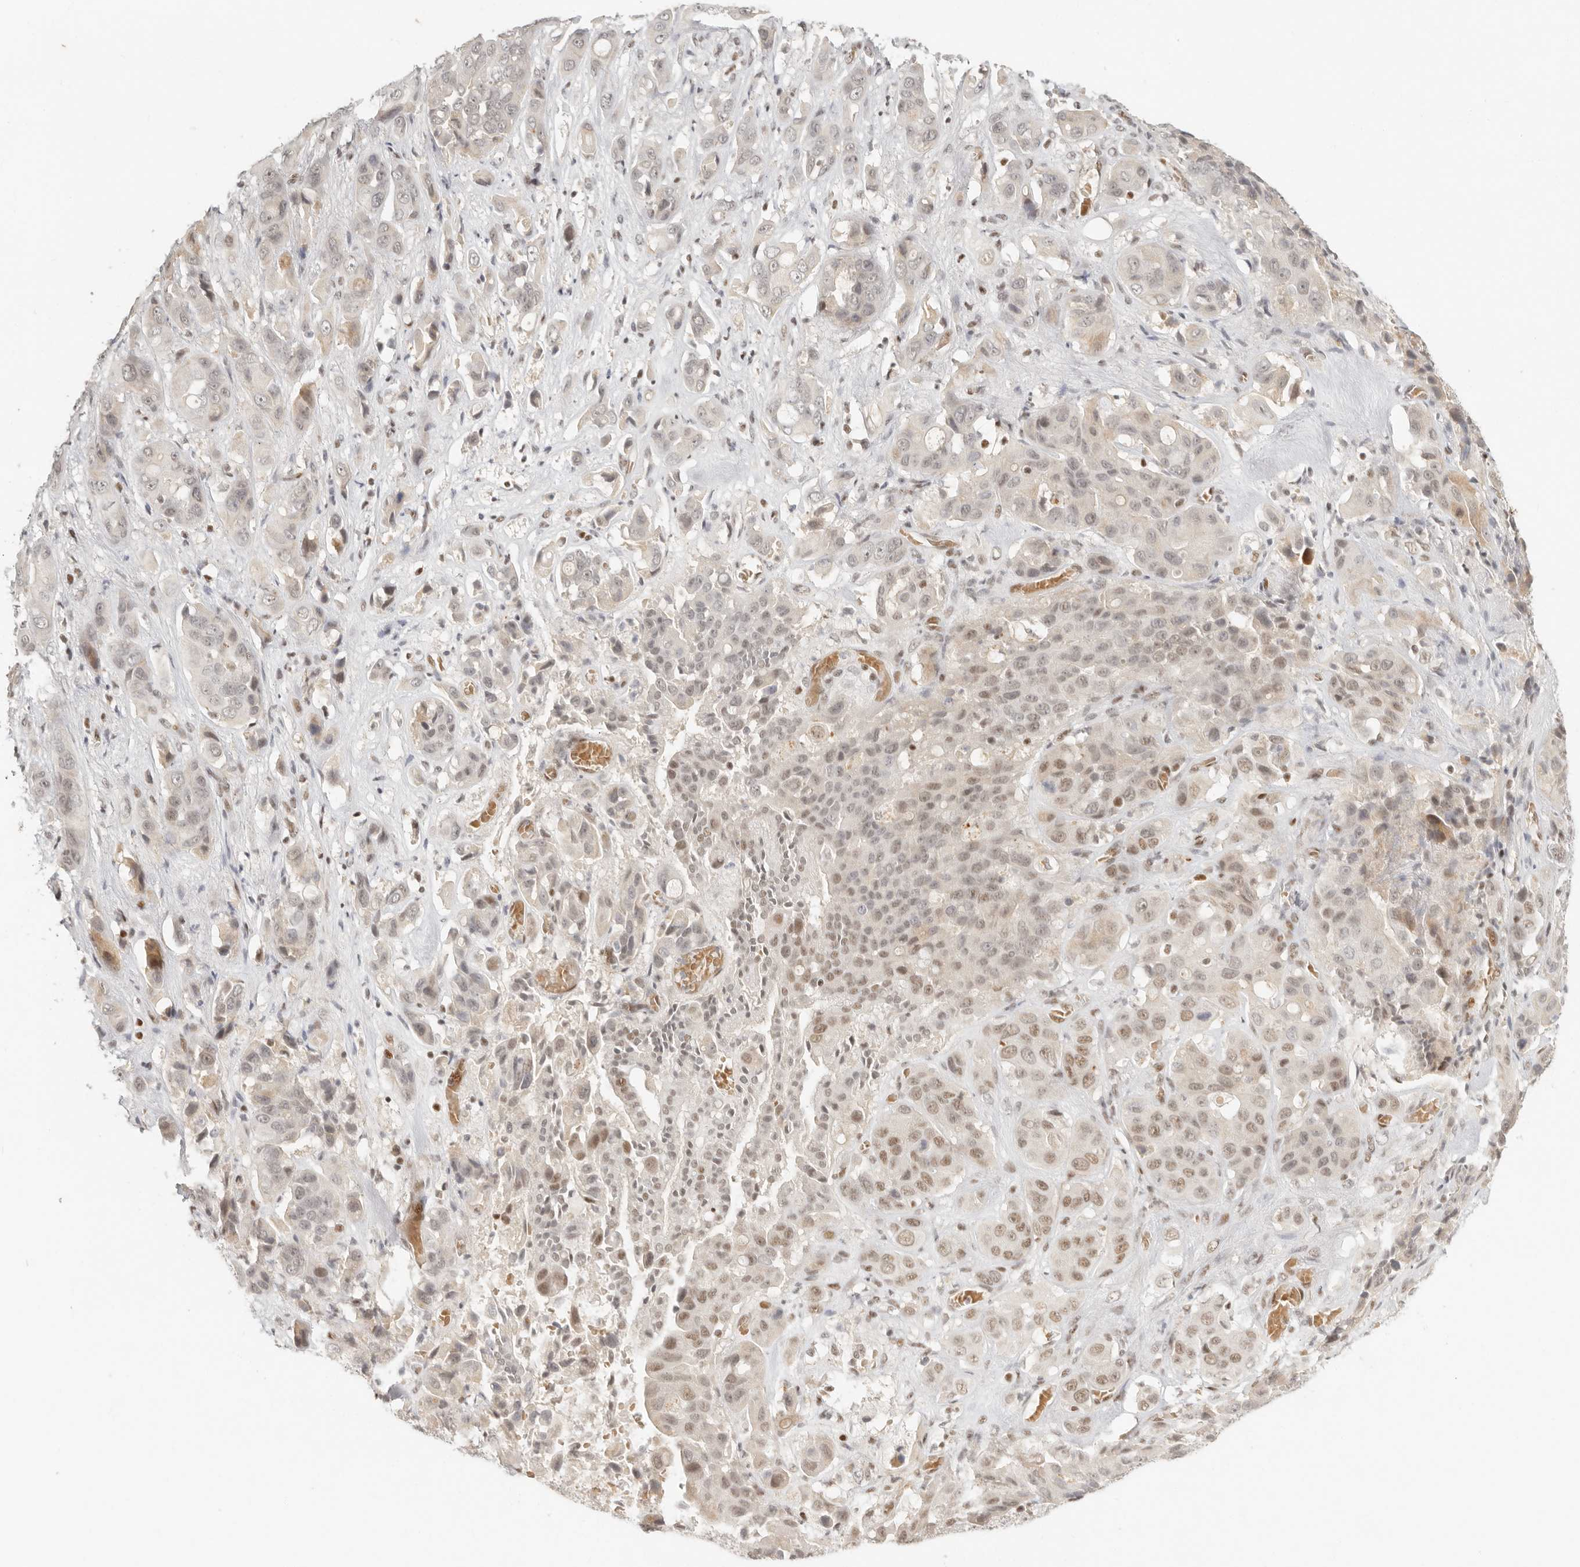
{"staining": {"intensity": "moderate", "quantity": "25%-75%", "location": "nuclear"}, "tissue": "liver cancer", "cell_type": "Tumor cells", "image_type": "cancer", "snomed": [{"axis": "morphology", "description": "Cholangiocarcinoma"}, {"axis": "topography", "description": "Liver"}], "caption": "This micrograph demonstrates immunohistochemistry (IHC) staining of human liver cancer, with medium moderate nuclear expression in approximately 25%-75% of tumor cells.", "gene": "GABPA", "patient": {"sex": "female", "age": 52}}